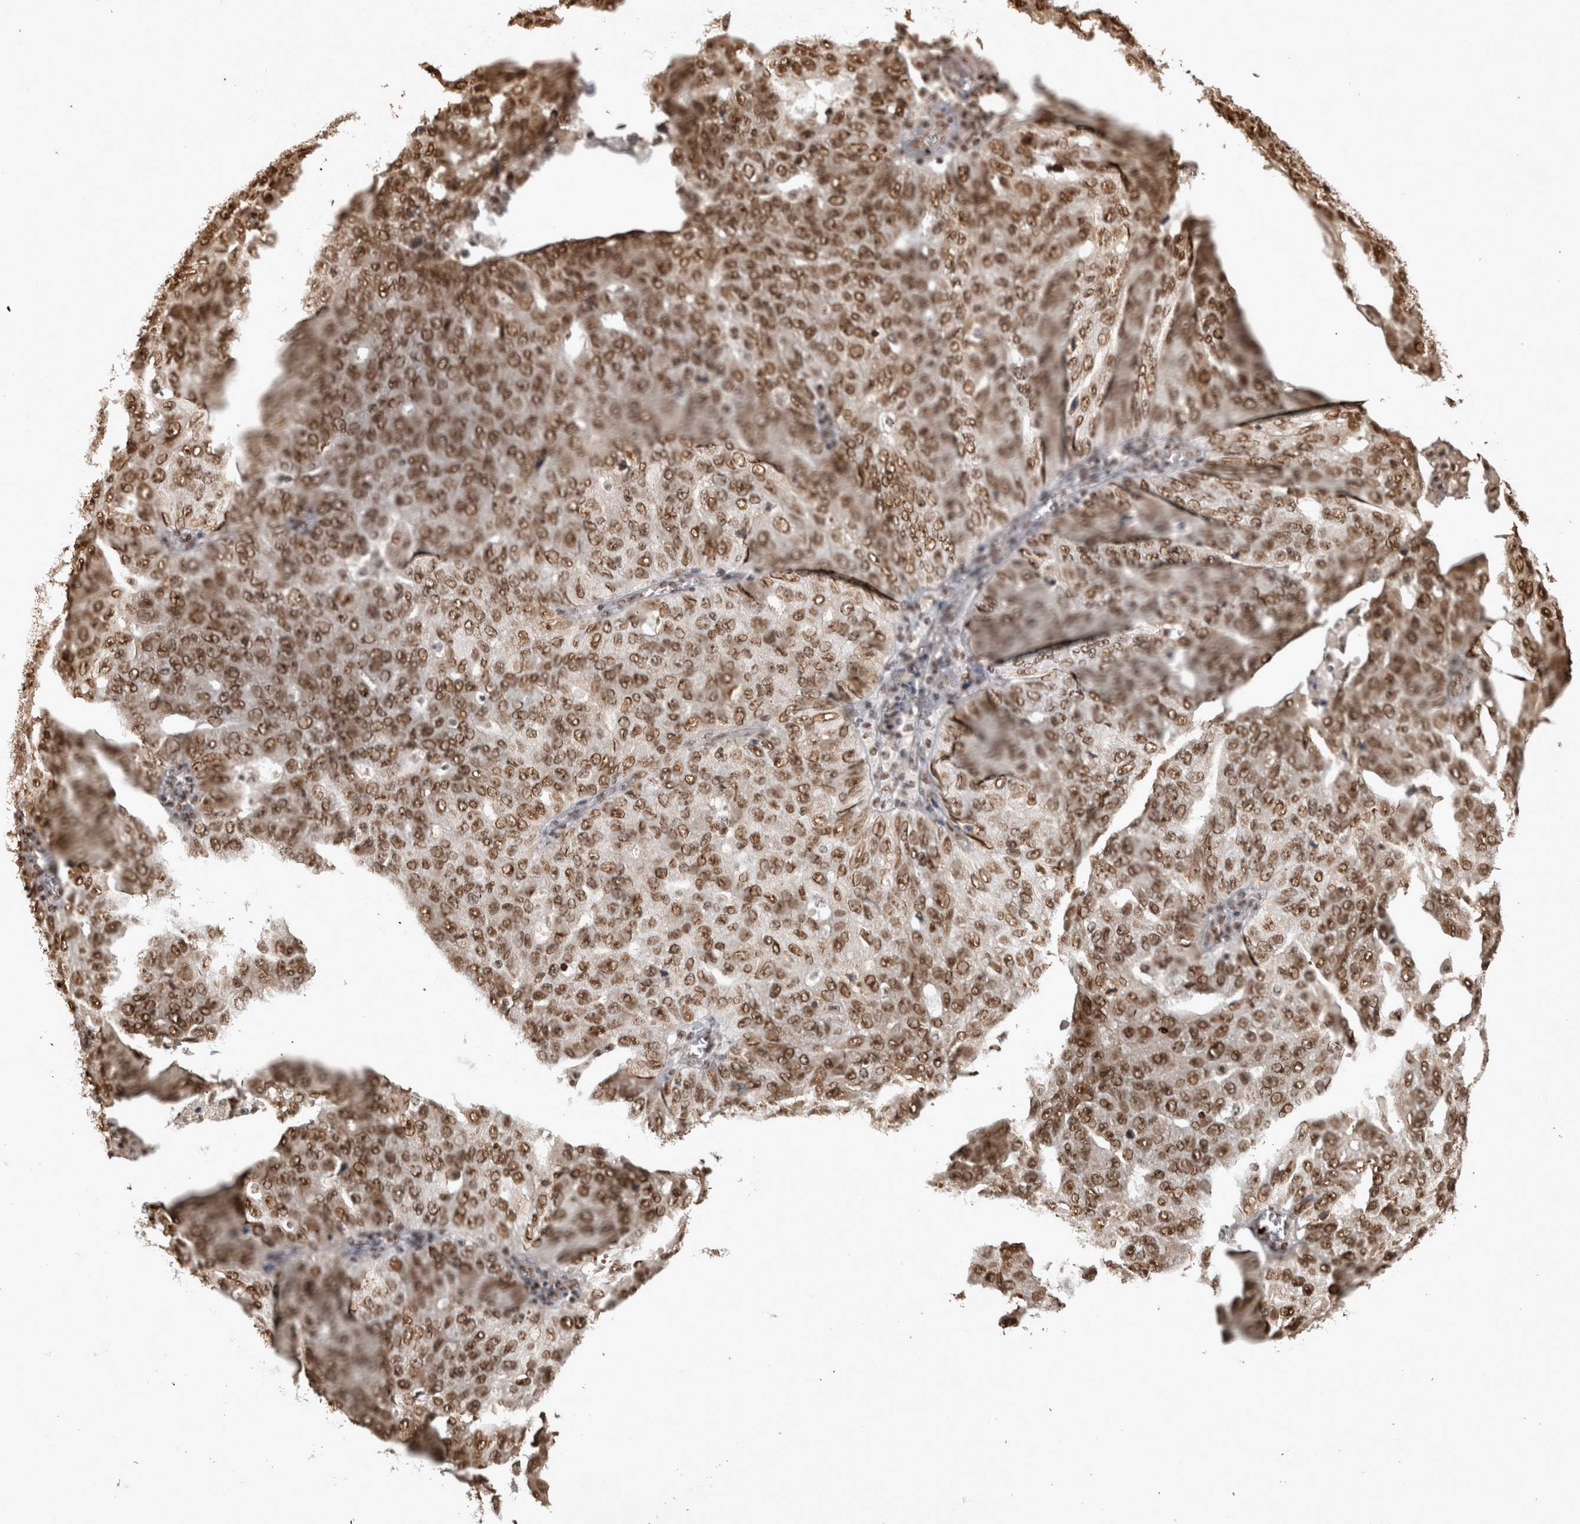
{"staining": {"intensity": "moderate", "quantity": ">75%", "location": "nuclear"}, "tissue": "ovarian cancer", "cell_type": "Tumor cells", "image_type": "cancer", "snomed": [{"axis": "morphology", "description": "Carcinoma, endometroid"}, {"axis": "topography", "description": "Ovary"}], "caption": "A high-resolution micrograph shows immunohistochemistry staining of endometroid carcinoma (ovarian), which reveals moderate nuclear positivity in about >75% of tumor cells.", "gene": "RAD50", "patient": {"sex": "female", "age": 62}}